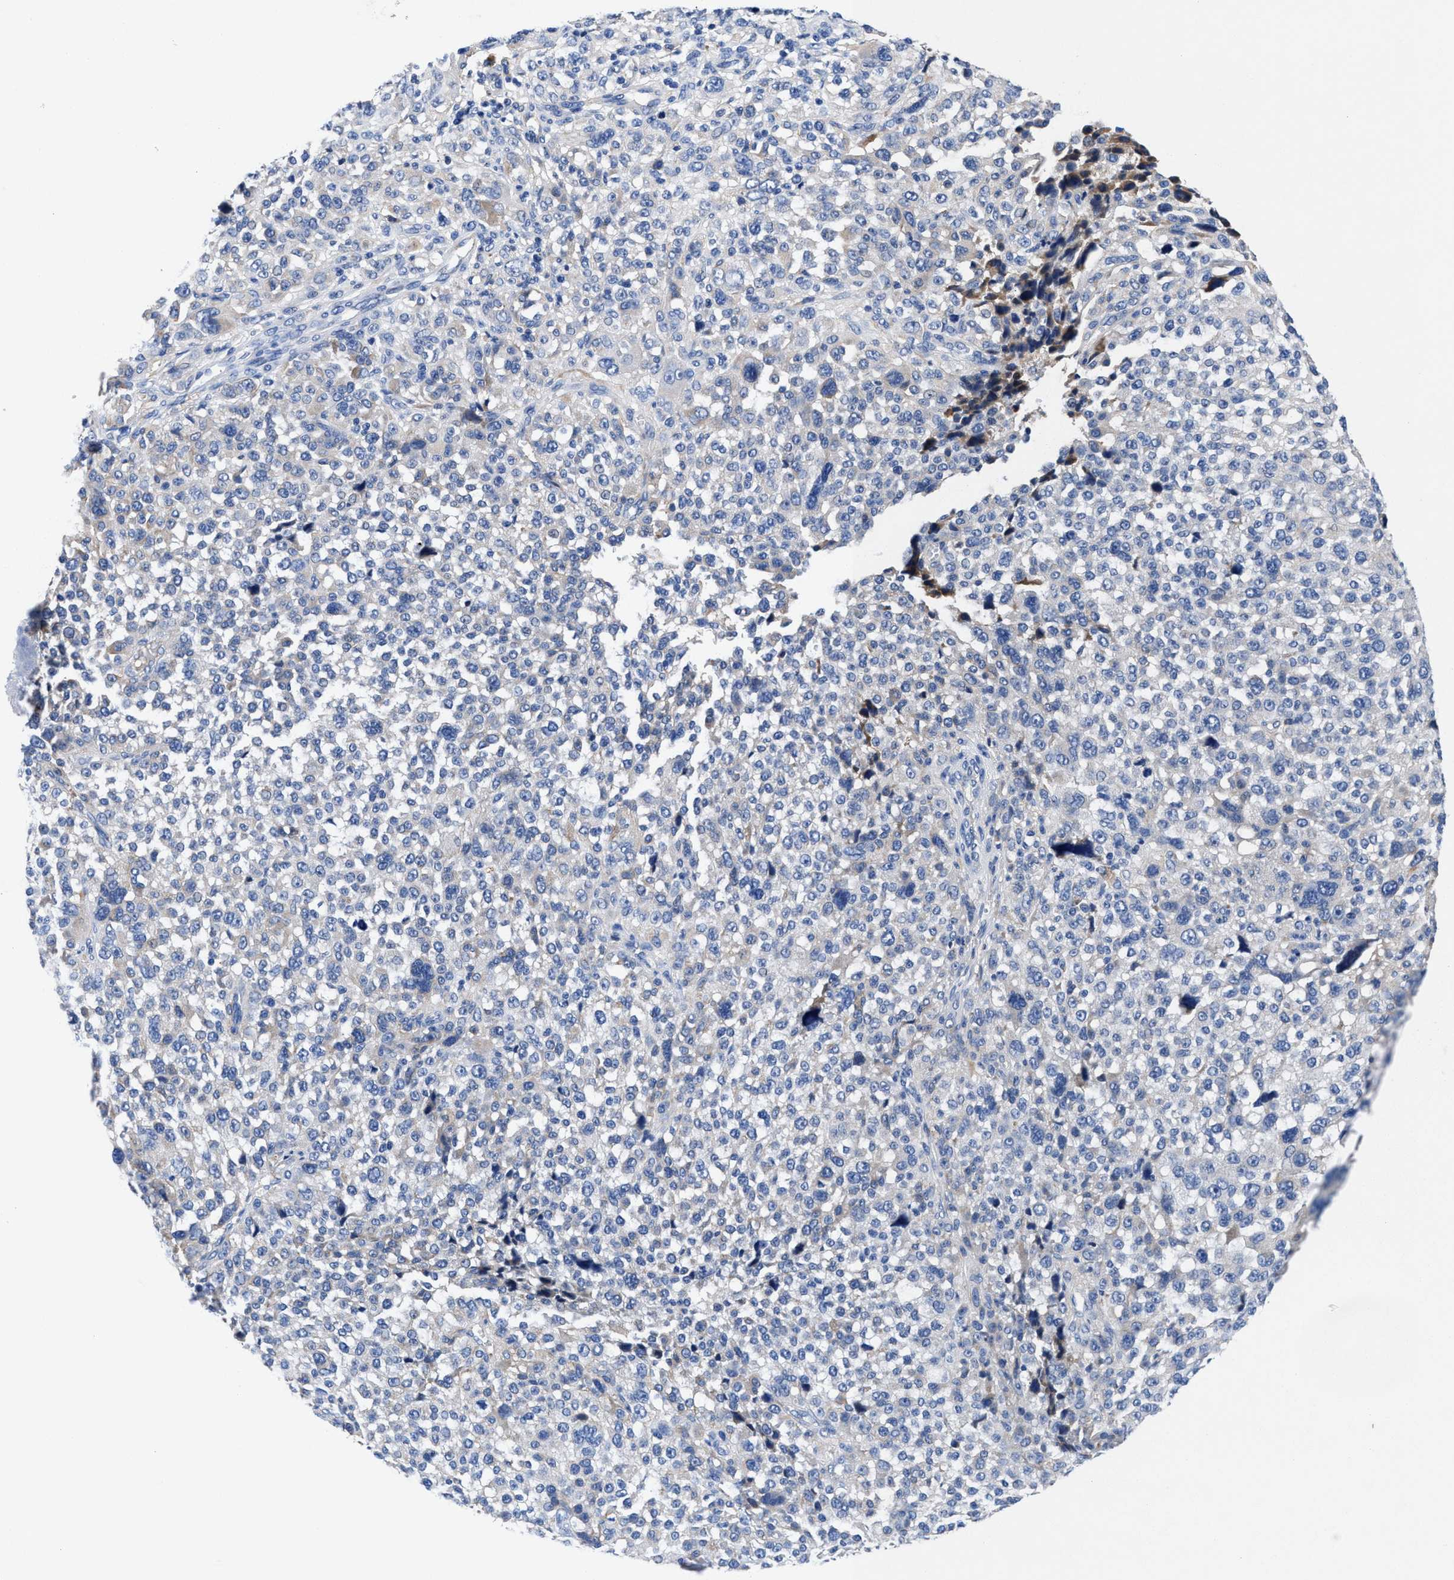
{"staining": {"intensity": "negative", "quantity": "none", "location": "none"}, "tissue": "melanoma", "cell_type": "Tumor cells", "image_type": "cancer", "snomed": [{"axis": "morphology", "description": "Malignant melanoma, NOS"}, {"axis": "topography", "description": "Skin"}], "caption": "The immunohistochemistry (IHC) image has no significant staining in tumor cells of malignant melanoma tissue.", "gene": "DHRS13", "patient": {"sex": "female", "age": 55}}